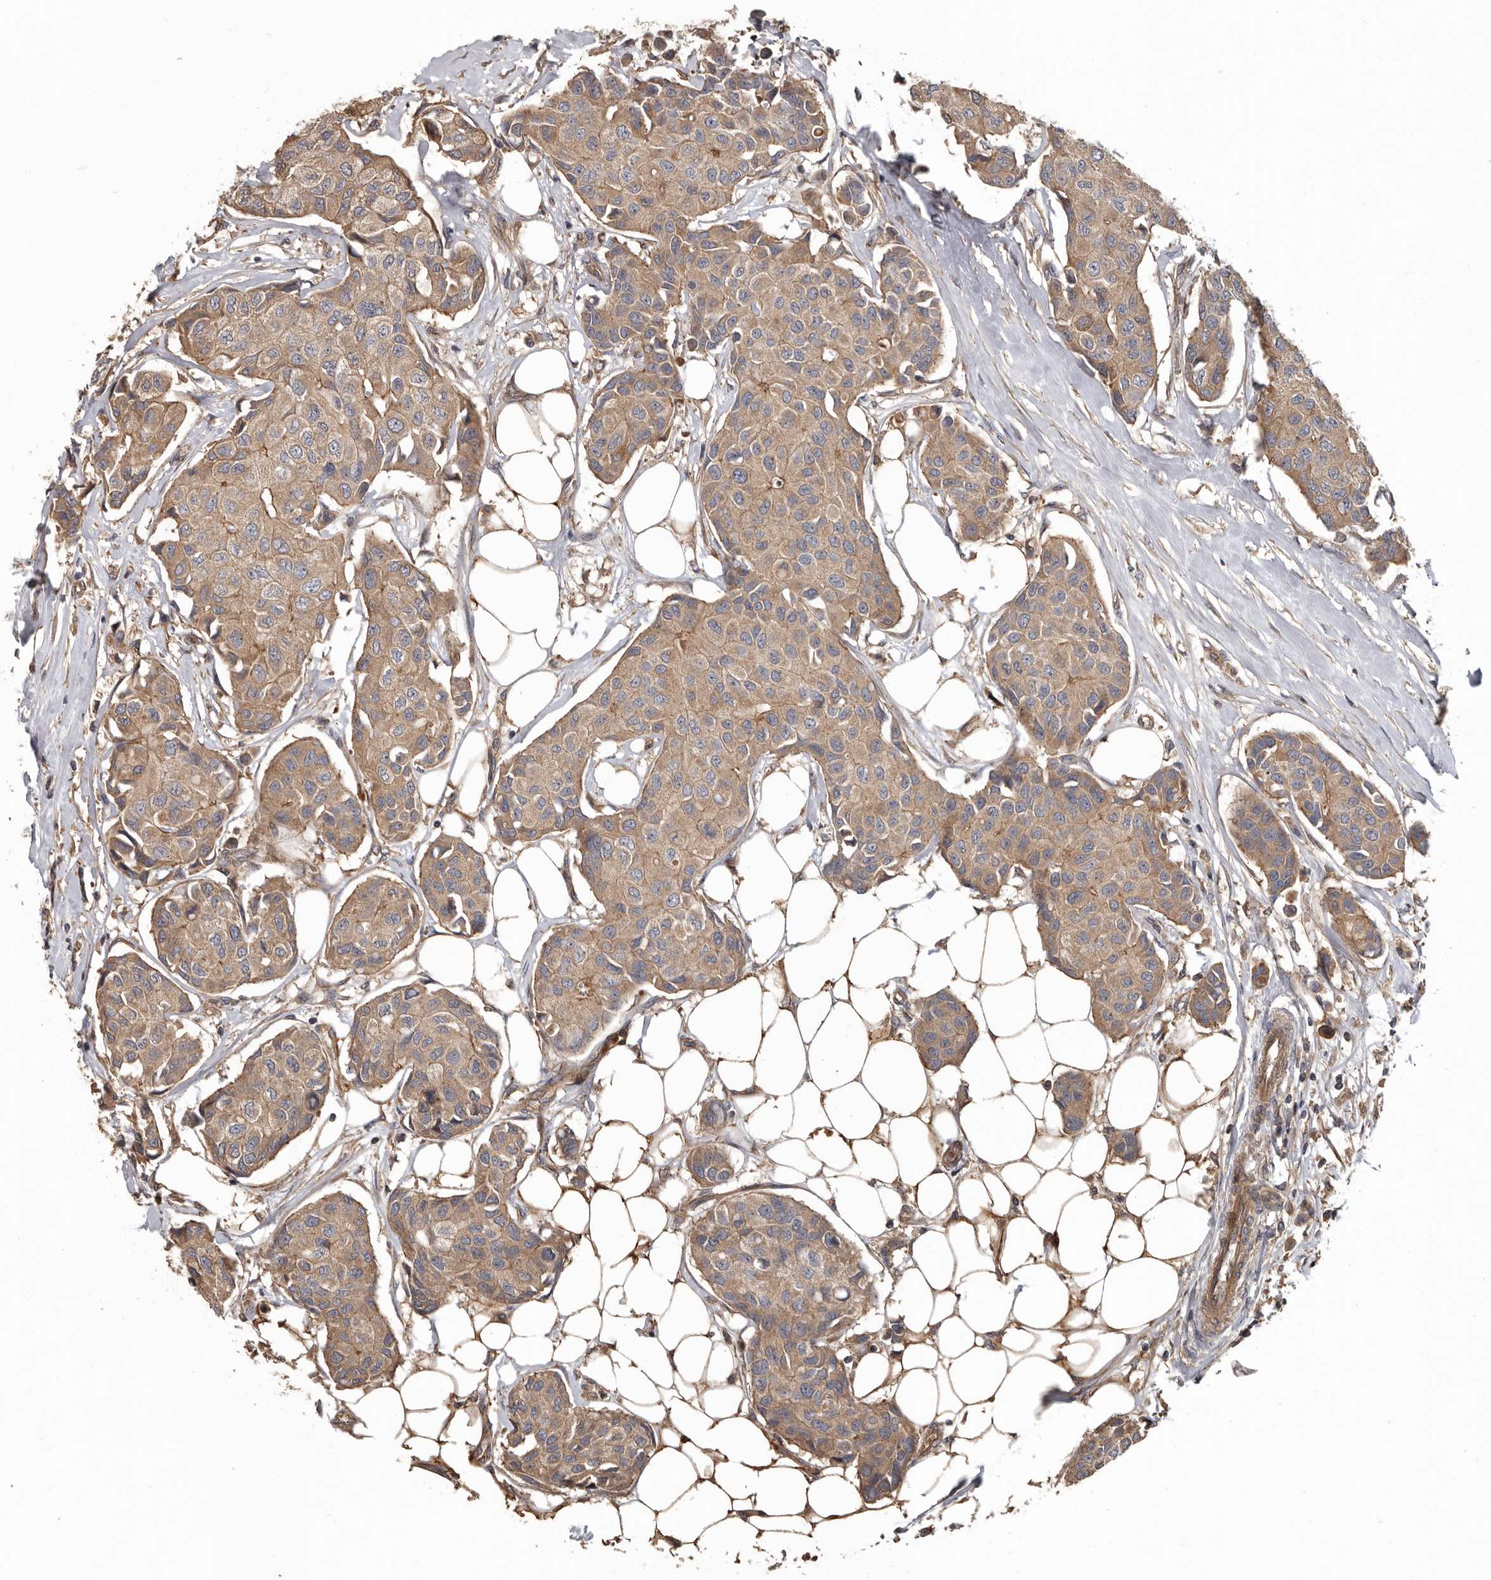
{"staining": {"intensity": "moderate", "quantity": ">75%", "location": "cytoplasmic/membranous"}, "tissue": "breast cancer", "cell_type": "Tumor cells", "image_type": "cancer", "snomed": [{"axis": "morphology", "description": "Duct carcinoma"}, {"axis": "topography", "description": "Breast"}], "caption": "Breast intraductal carcinoma was stained to show a protein in brown. There is medium levels of moderate cytoplasmic/membranous positivity in about >75% of tumor cells. The protein is stained brown, and the nuclei are stained in blue (DAB (3,3'-diaminobenzidine) IHC with brightfield microscopy, high magnification).", "gene": "ARHGEF5", "patient": {"sex": "female", "age": 80}}